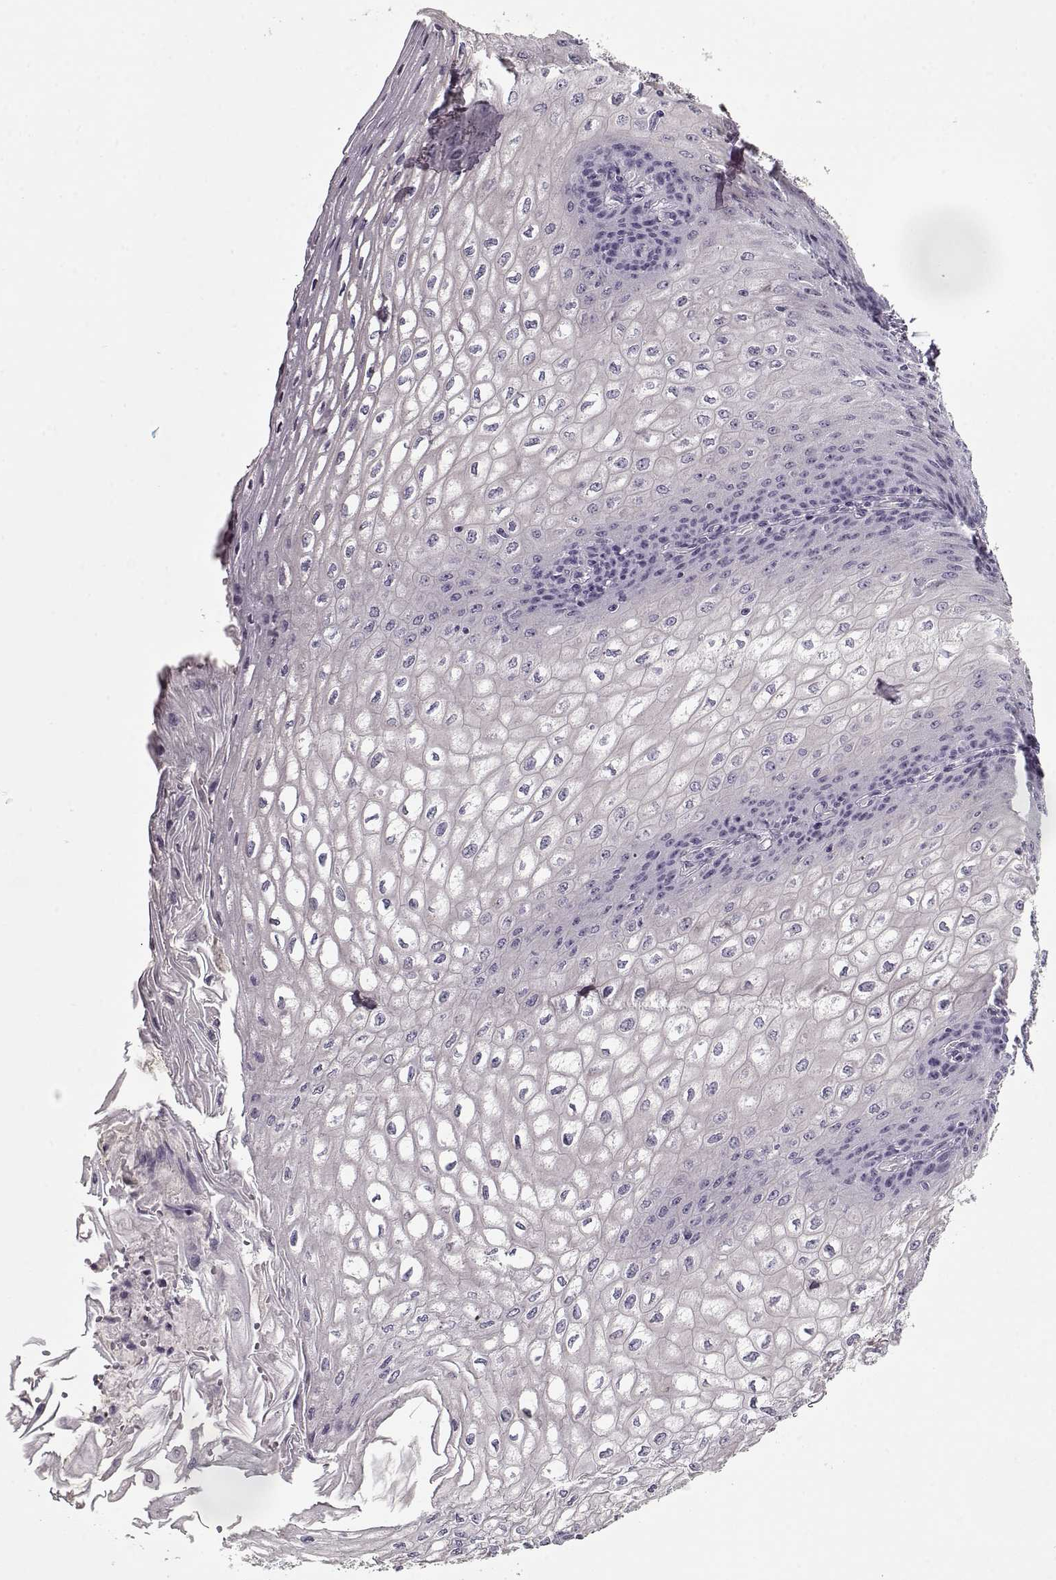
{"staining": {"intensity": "negative", "quantity": "none", "location": "none"}, "tissue": "esophagus", "cell_type": "Squamous epithelial cells", "image_type": "normal", "snomed": [{"axis": "morphology", "description": "Normal tissue, NOS"}, {"axis": "topography", "description": "Esophagus"}], "caption": "DAB immunohistochemical staining of benign human esophagus exhibits no significant positivity in squamous epithelial cells. (DAB immunohistochemistry (IHC), high magnification).", "gene": "CCDC136", "patient": {"sex": "male", "age": 58}}